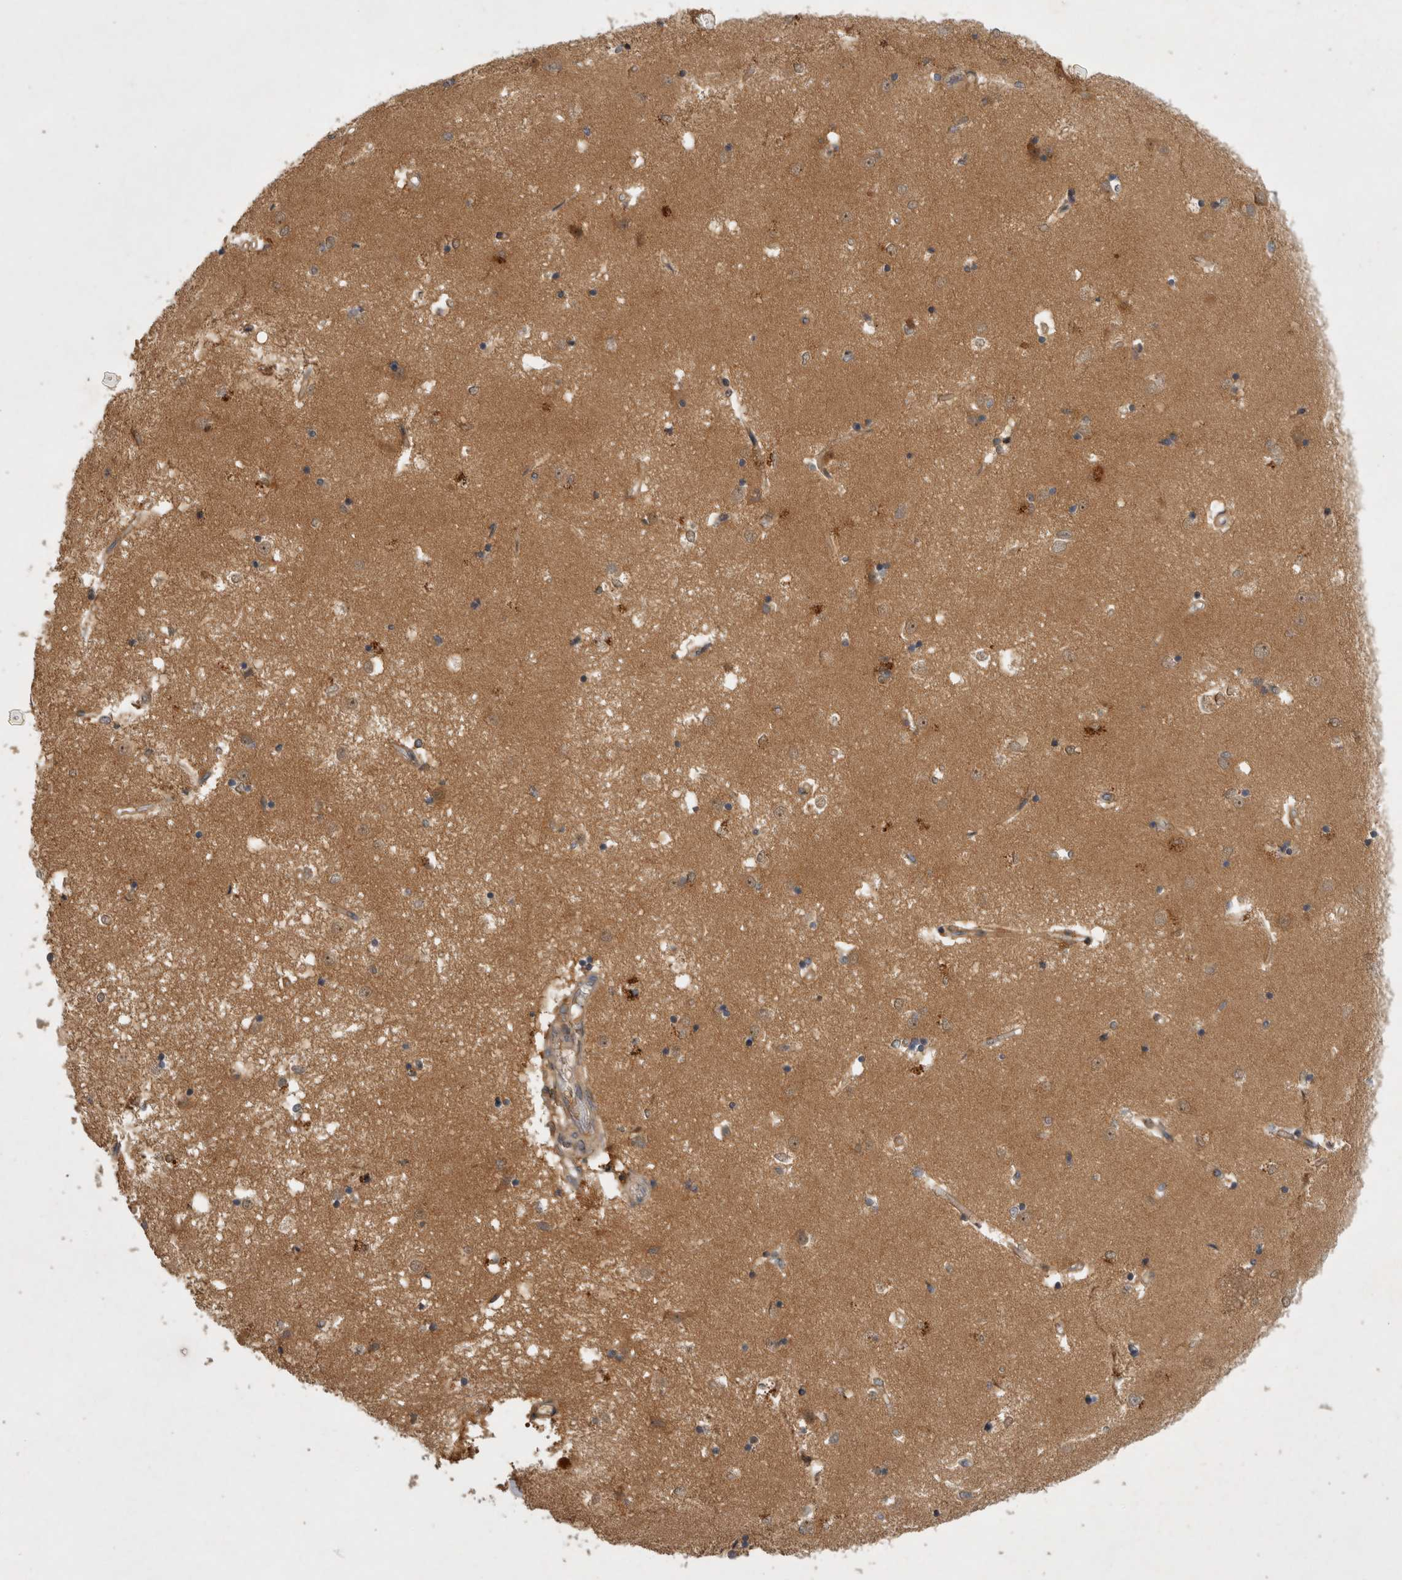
{"staining": {"intensity": "moderate", "quantity": "<25%", "location": "cytoplasmic/membranous"}, "tissue": "caudate", "cell_type": "Glial cells", "image_type": "normal", "snomed": [{"axis": "morphology", "description": "Normal tissue, NOS"}, {"axis": "topography", "description": "Lateral ventricle wall"}], "caption": "Brown immunohistochemical staining in benign human caudate shows moderate cytoplasmic/membranous expression in about <25% of glial cells.", "gene": "VEPH1", "patient": {"sex": "male", "age": 45}}